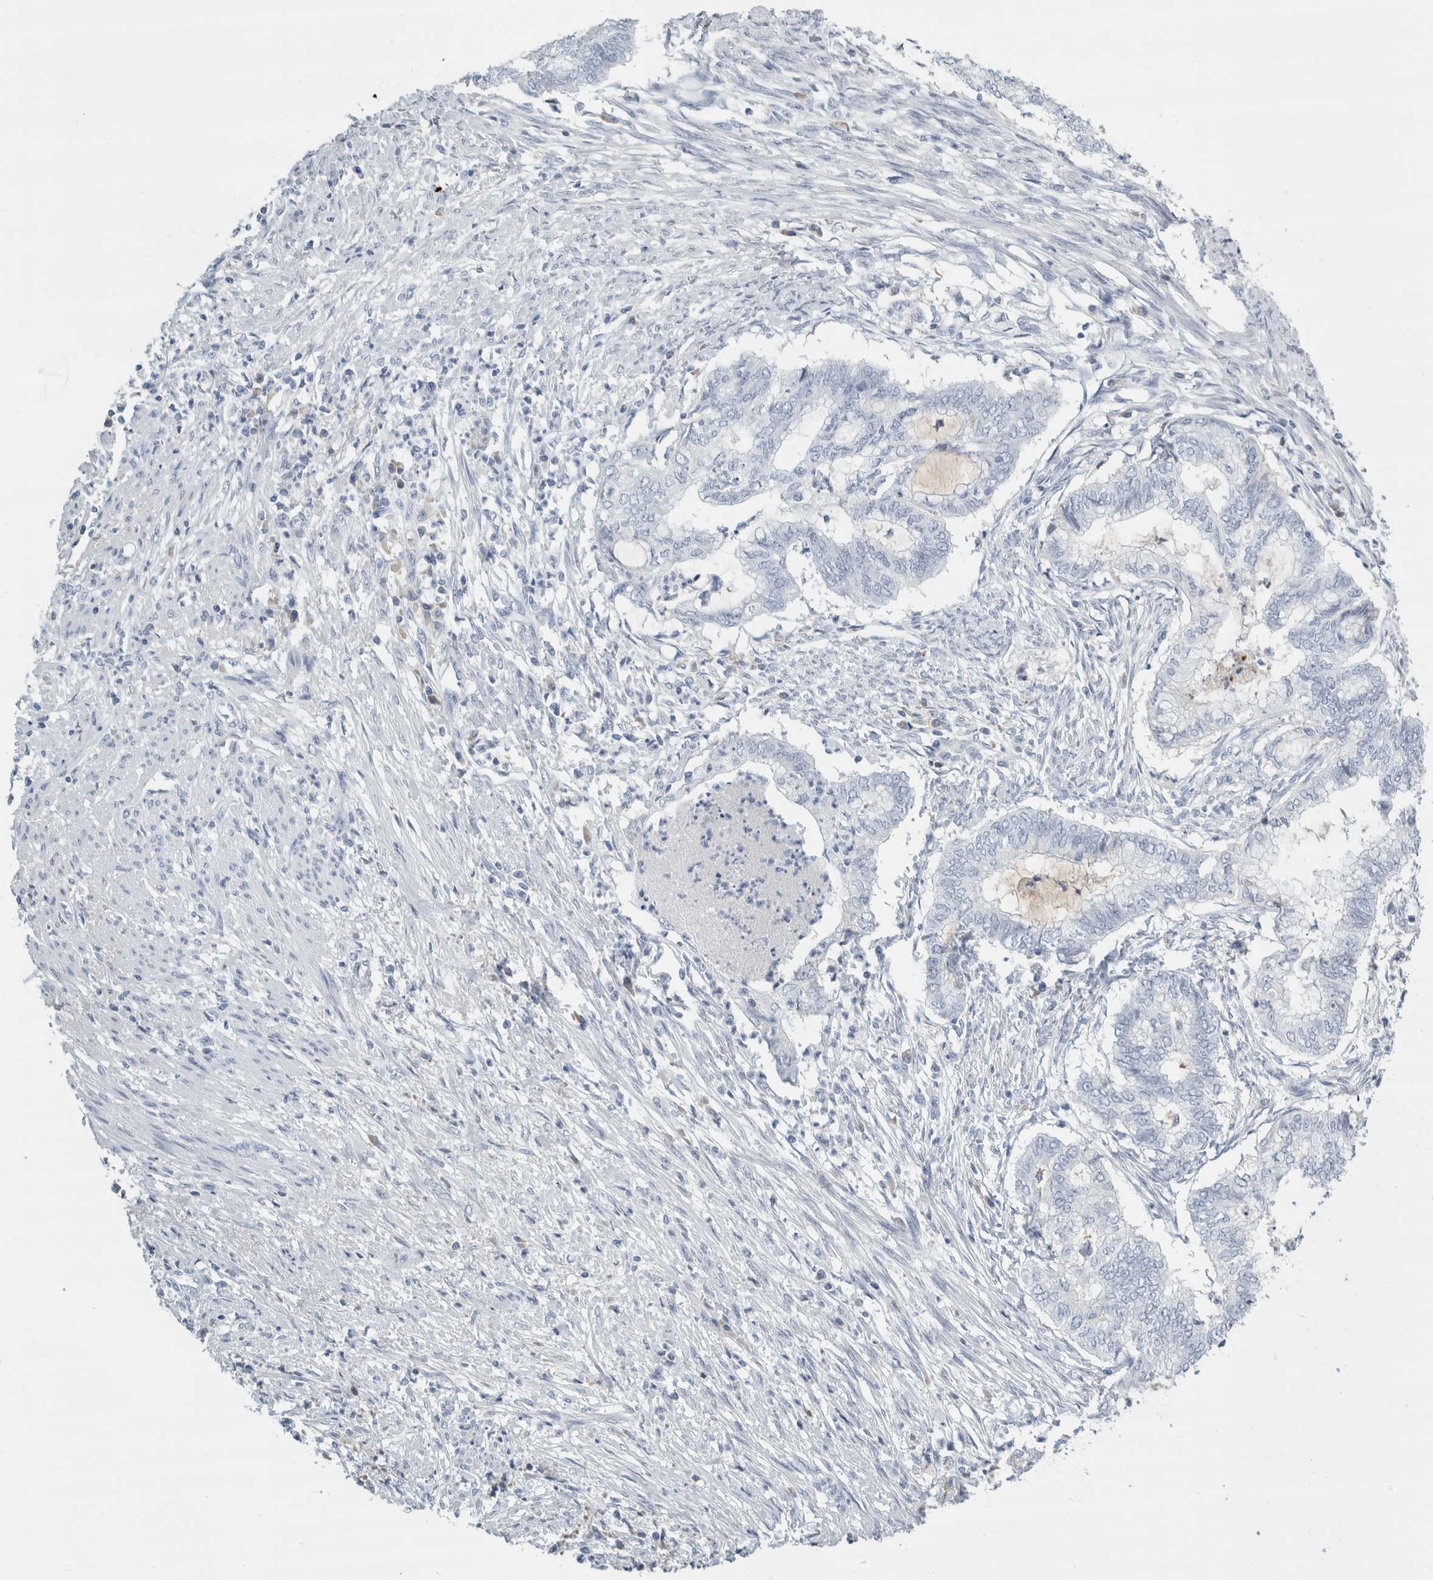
{"staining": {"intensity": "negative", "quantity": "none", "location": "none"}, "tissue": "endometrial cancer", "cell_type": "Tumor cells", "image_type": "cancer", "snomed": [{"axis": "morphology", "description": "Necrosis, NOS"}, {"axis": "morphology", "description": "Adenocarcinoma, NOS"}, {"axis": "topography", "description": "Endometrium"}], "caption": "High power microscopy photomicrograph of an IHC photomicrograph of endometrial cancer (adenocarcinoma), revealing no significant staining in tumor cells.", "gene": "TSPAN8", "patient": {"sex": "female", "age": 79}}